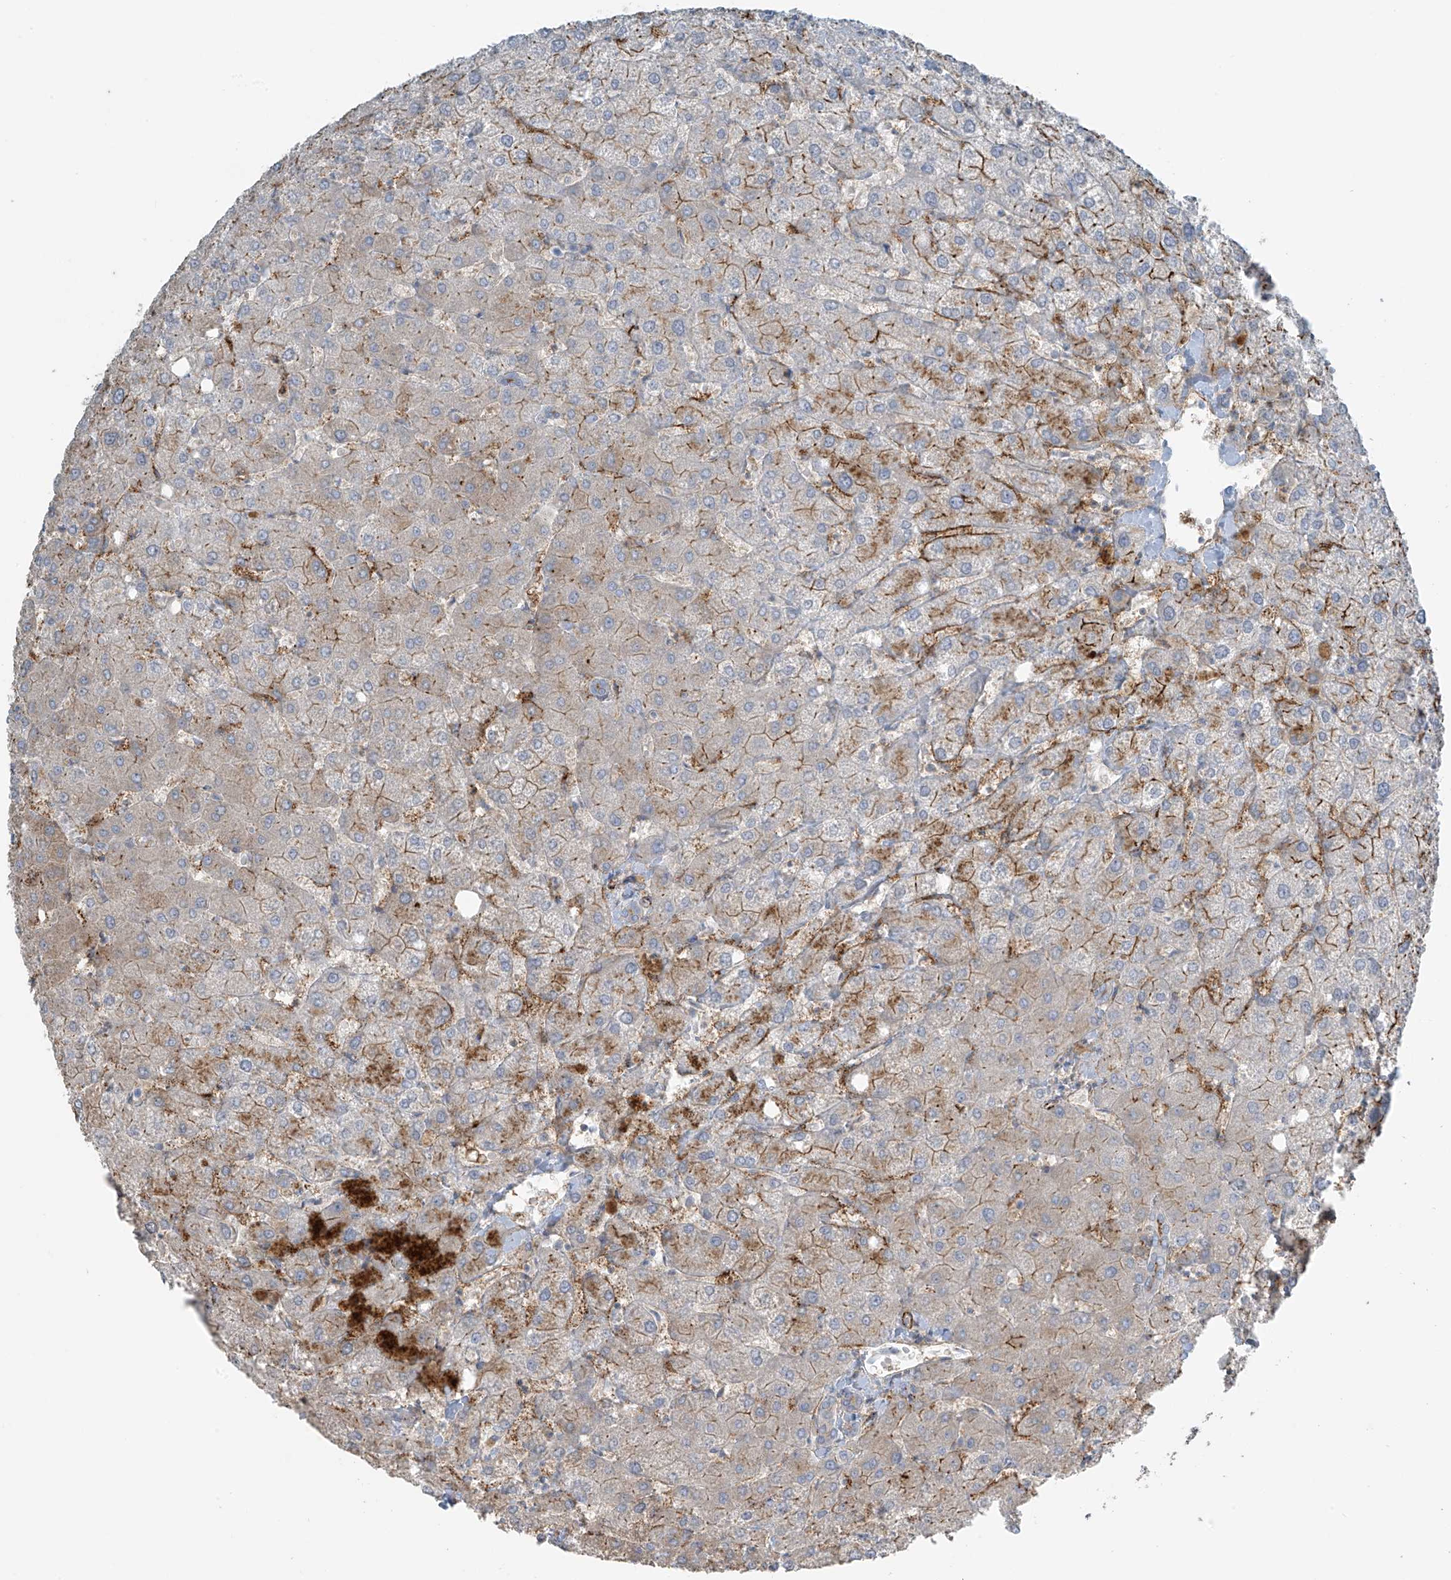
{"staining": {"intensity": "negative", "quantity": "none", "location": "none"}, "tissue": "liver", "cell_type": "Cholangiocytes", "image_type": "normal", "snomed": [{"axis": "morphology", "description": "Normal tissue, NOS"}, {"axis": "topography", "description": "Liver"}], "caption": "Cholangiocytes are negative for brown protein staining in unremarkable liver. The staining was performed using DAB to visualize the protein expression in brown, while the nuclei were stained in blue with hematoxylin (Magnification: 20x).", "gene": "SLC9A2", "patient": {"sex": "female", "age": 54}}